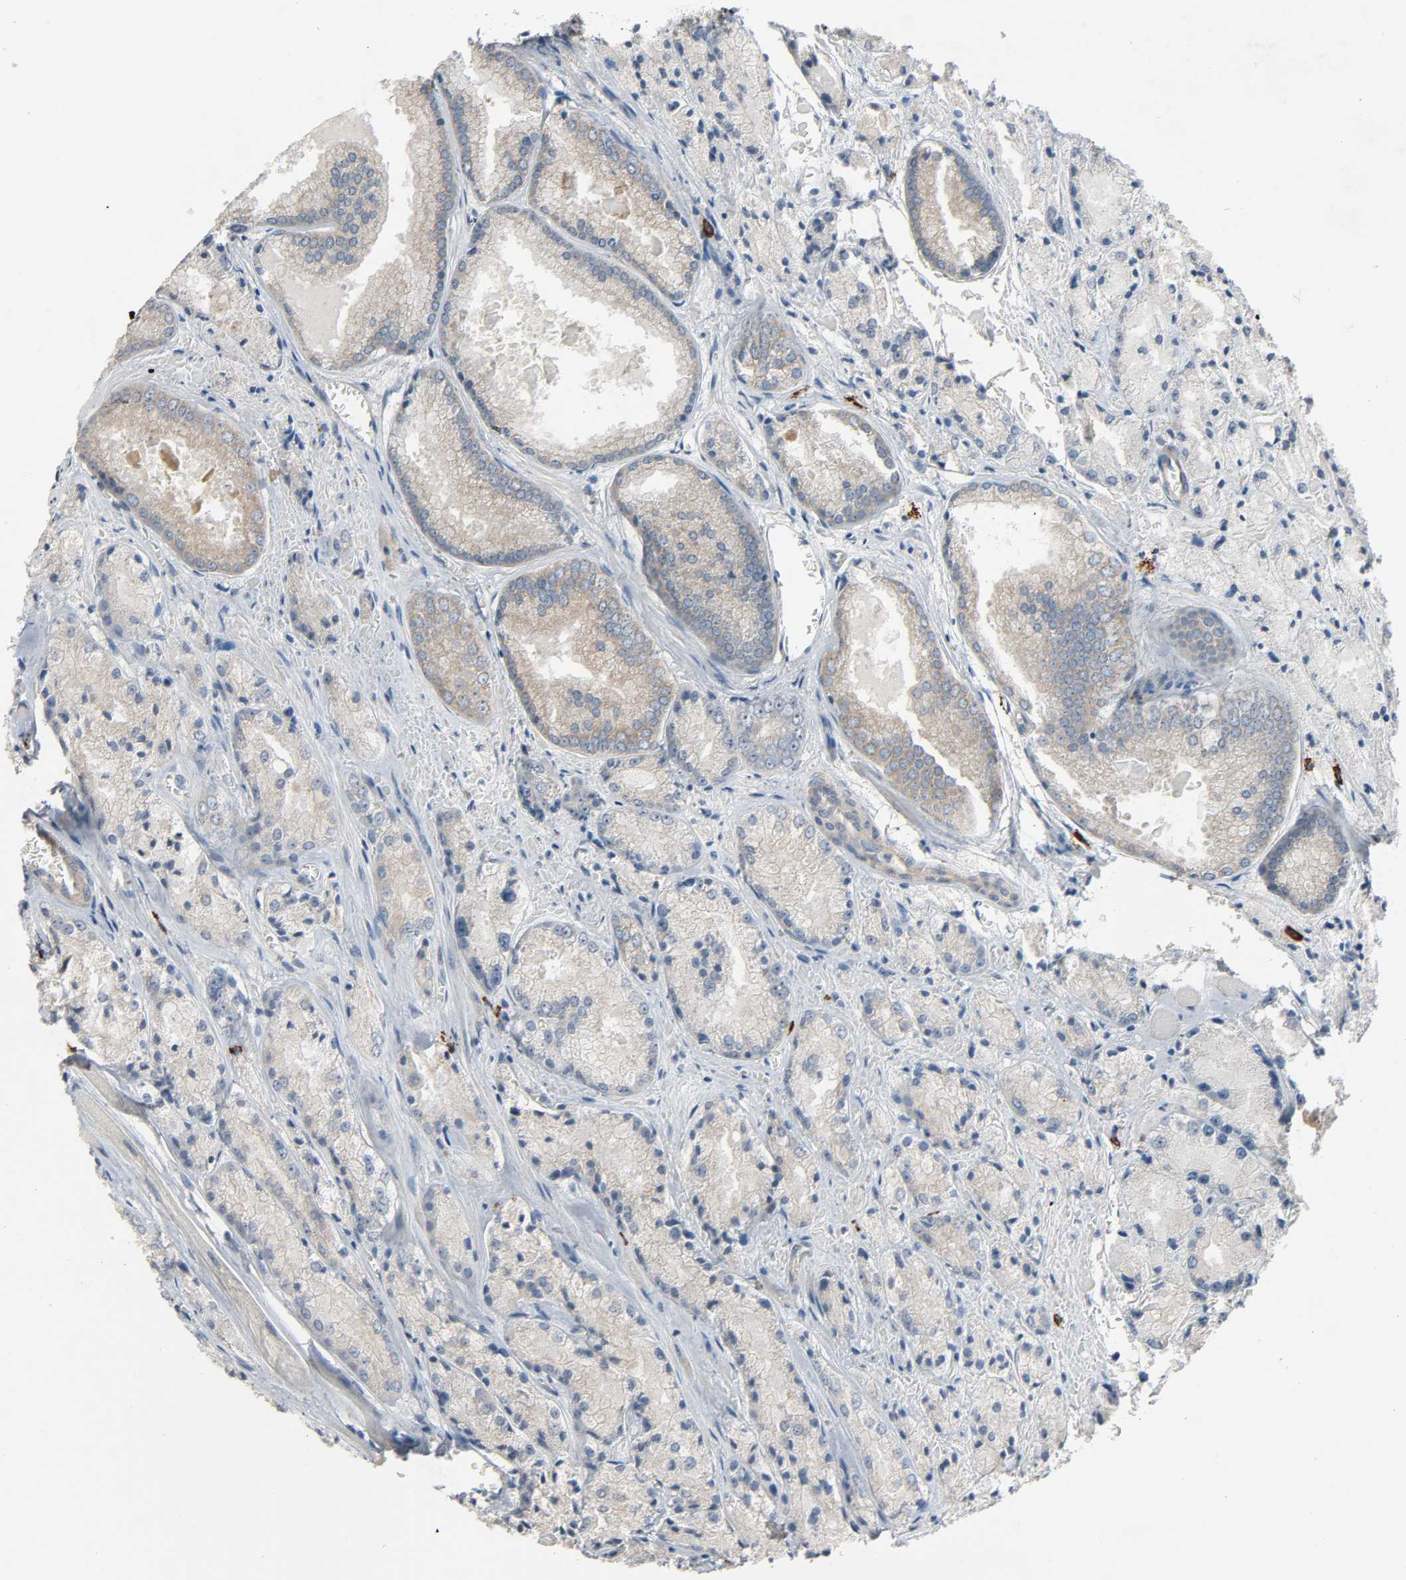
{"staining": {"intensity": "weak", "quantity": "25%-75%", "location": "cytoplasmic/membranous"}, "tissue": "prostate cancer", "cell_type": "Tumor cells", "image_type": "cancer", "snomed": [{"axis": "morphology", "description": "Adenocarcinoma, Low grade"}, {"axis": "topography", "description": "Prostate"}], "caption": "The immunohistochemical stain shows weak cytoplasmic/membranous positivity in tumor cells of prostate cancer tissue.", "gene": "LIMCH1", "patient": {"sex": "male", "age": 64}}